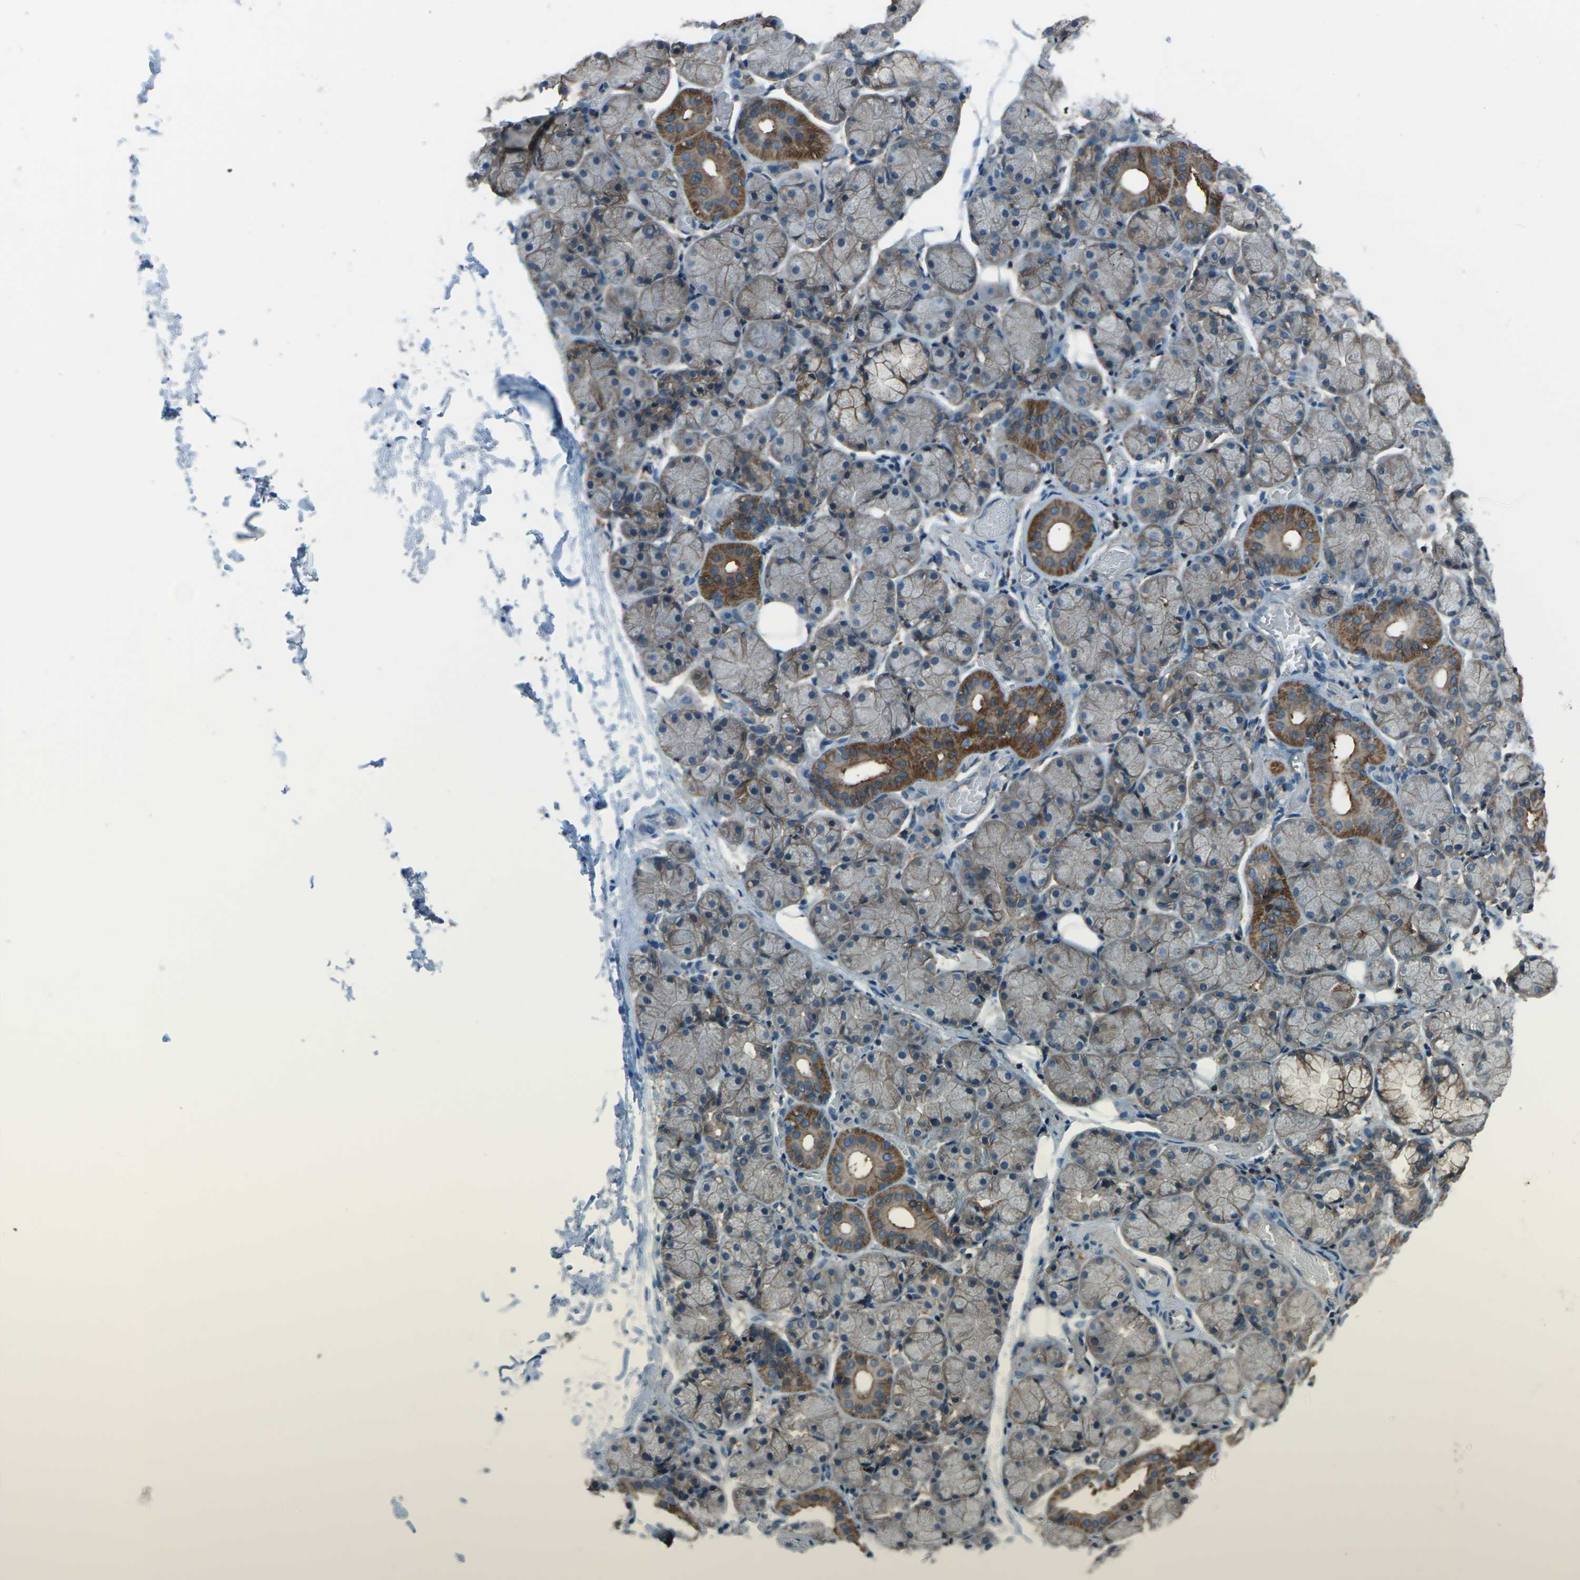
{"staining": {"intensity": "moderate", "quantity": "25%-75%", "location": "cytoplasmic/membranous"}, "tissue": "salivary gland", "cell_type": "Glandular cells", "image_type": "normal", "snomed": [{"axis": "morphology", "description": "Normal tissue, NOS"}, {"axis": "topography", "description": "Salivary gland"}], "caption": "Immunohistochemical staining of unremarkable salivary gland exhibits medium levels of moderate cytoplasmic/membranous expression in about 25%-75% of glandular cells.", "gene": "CMTM4", "patient": {"sex": "female", "age": 24}}